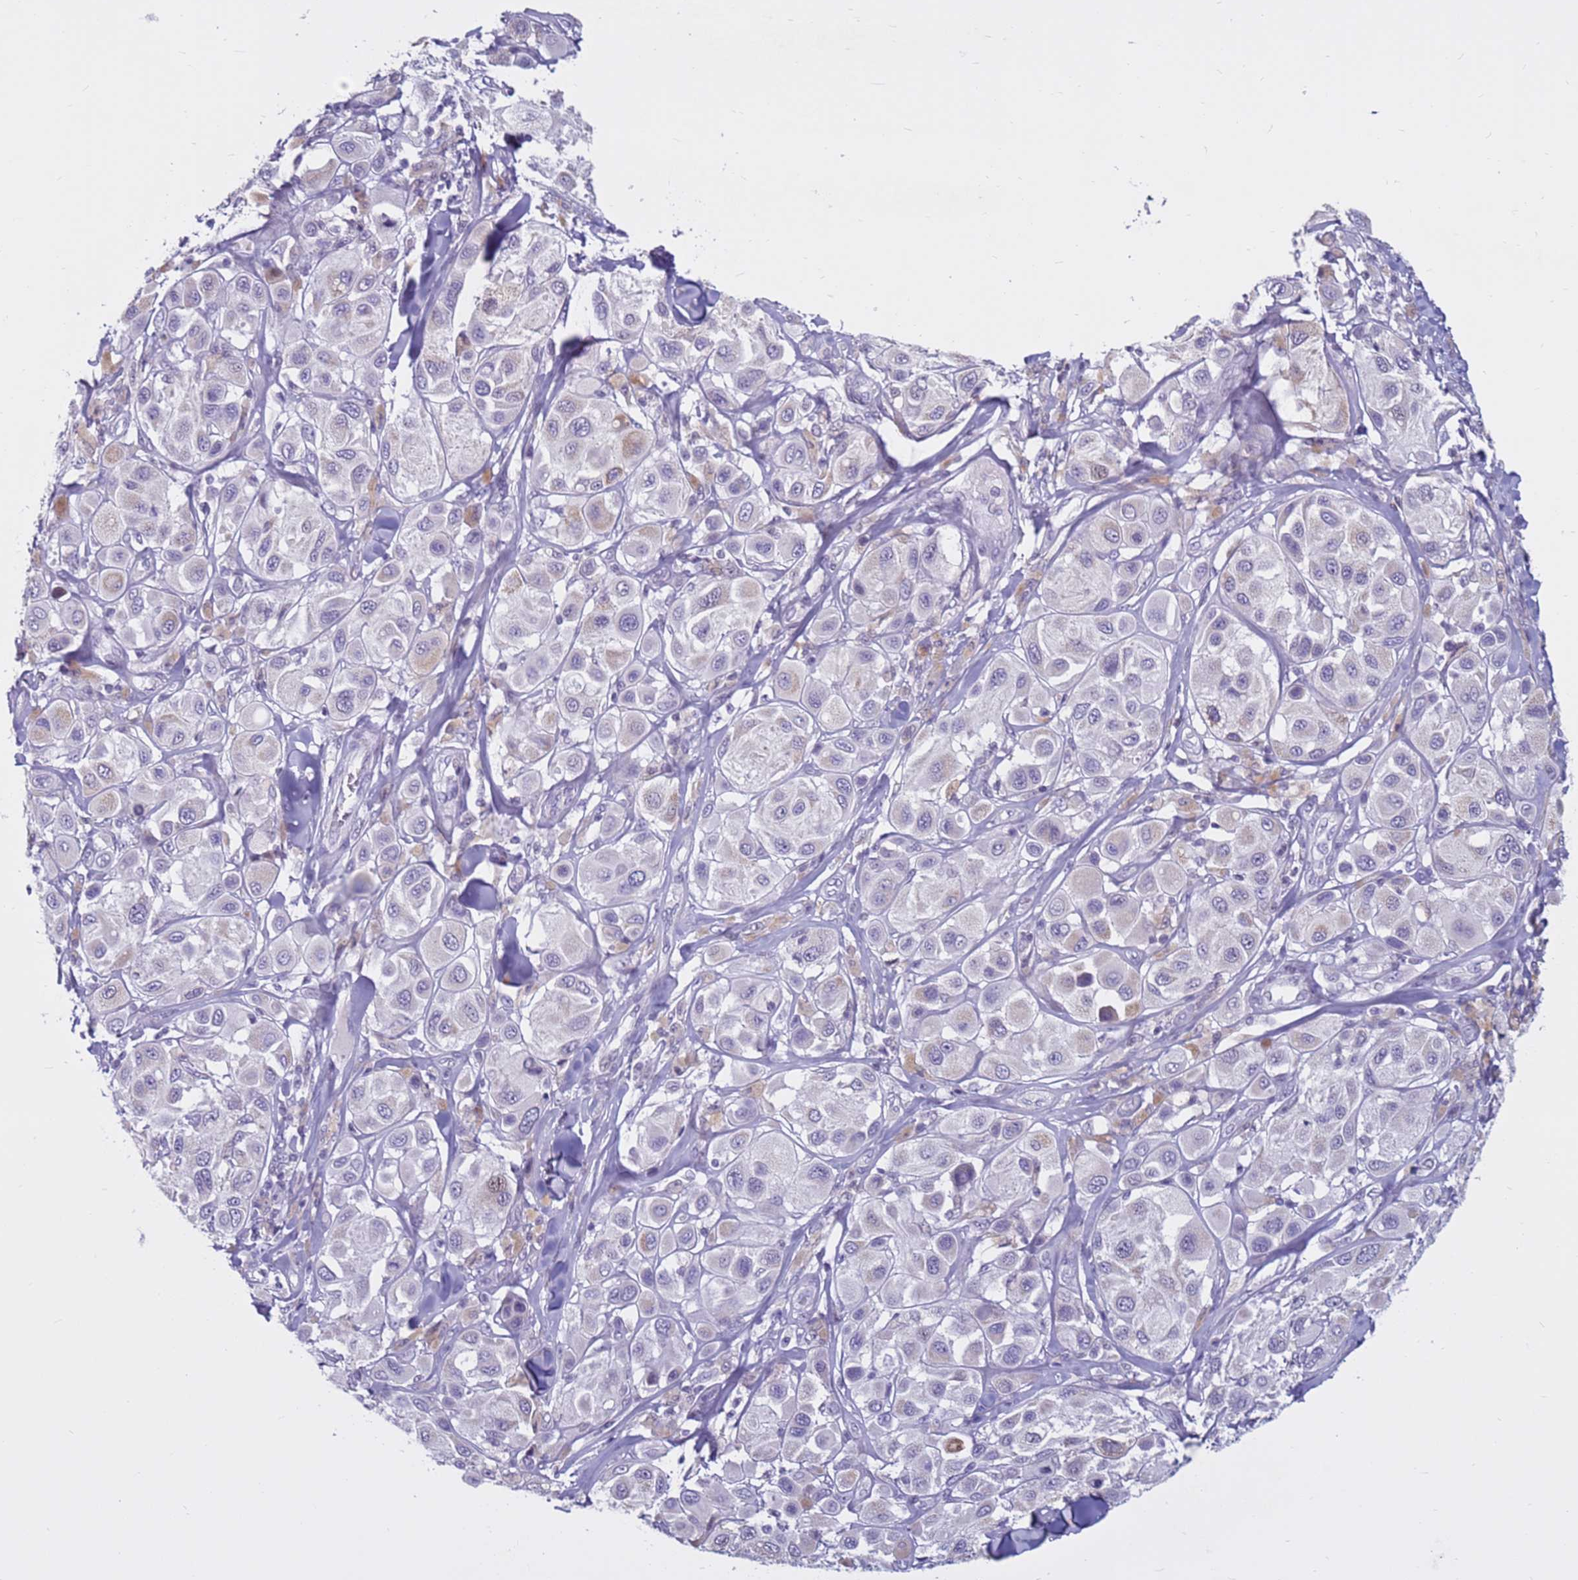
{"staining": {"intensity": "negative", "quantity": "none", "location": "none"}, "tissue": "melanoma", "cell_type": "Tumor cells", "image_type": "cancer", "snomed": [{"axis": "morphology", "description": "Malignant melanoma, Metastatic site"}, {"axis": "topography", "description": "Skin"}], "caption": "Tumor cells are negative for protein expression in human malignant melanoma (metastatic site).", "gene": "CDK2AP2", "patient": {"sex": "male", "age": 41}}